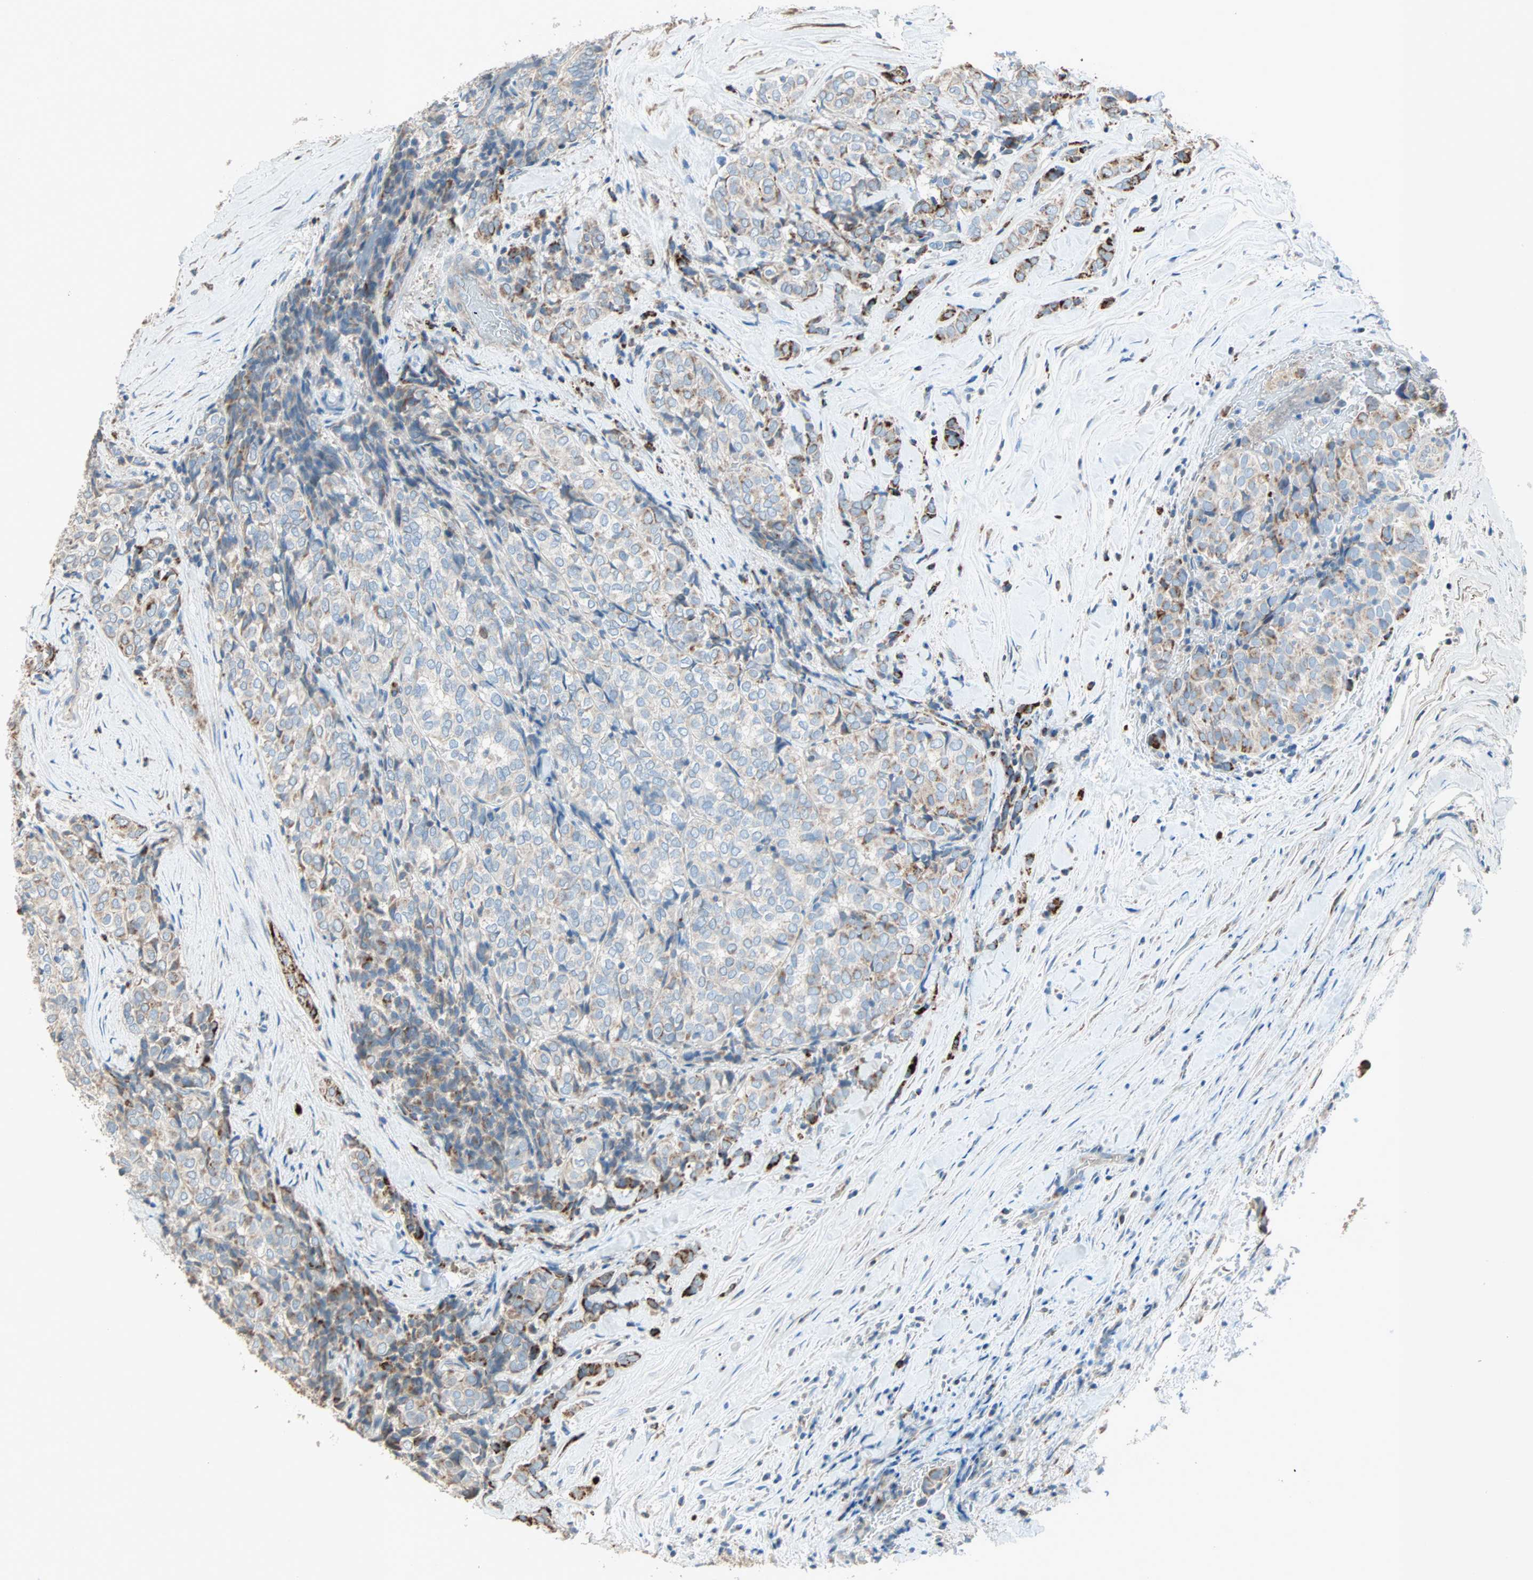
{"staining": {"intensity": "moderate", "quantity": "<25%", "location": "cytoplasmic/membranous"}, "tissue": "thyroid cancer", "cell_type": "Tumor cells", "image_type": "cancer", "snomed": [{"axis": "morphology", "description": "Normal tissue, NOS"}, {"axis": "morphology", "description": "Papillary adenocarcinoma, NOS"}, {"axis": "topography", "description": "Thyroid gland"}], "caption": "Approximately <25% of tumor cells in human thyroid cancer exhibit moderate cytoplasmic/membranous protein positivity as visualized by brown immunohistochemical staining.", "gene": "ACVRL1", "patient": {"sex": "female", "age": 30}}